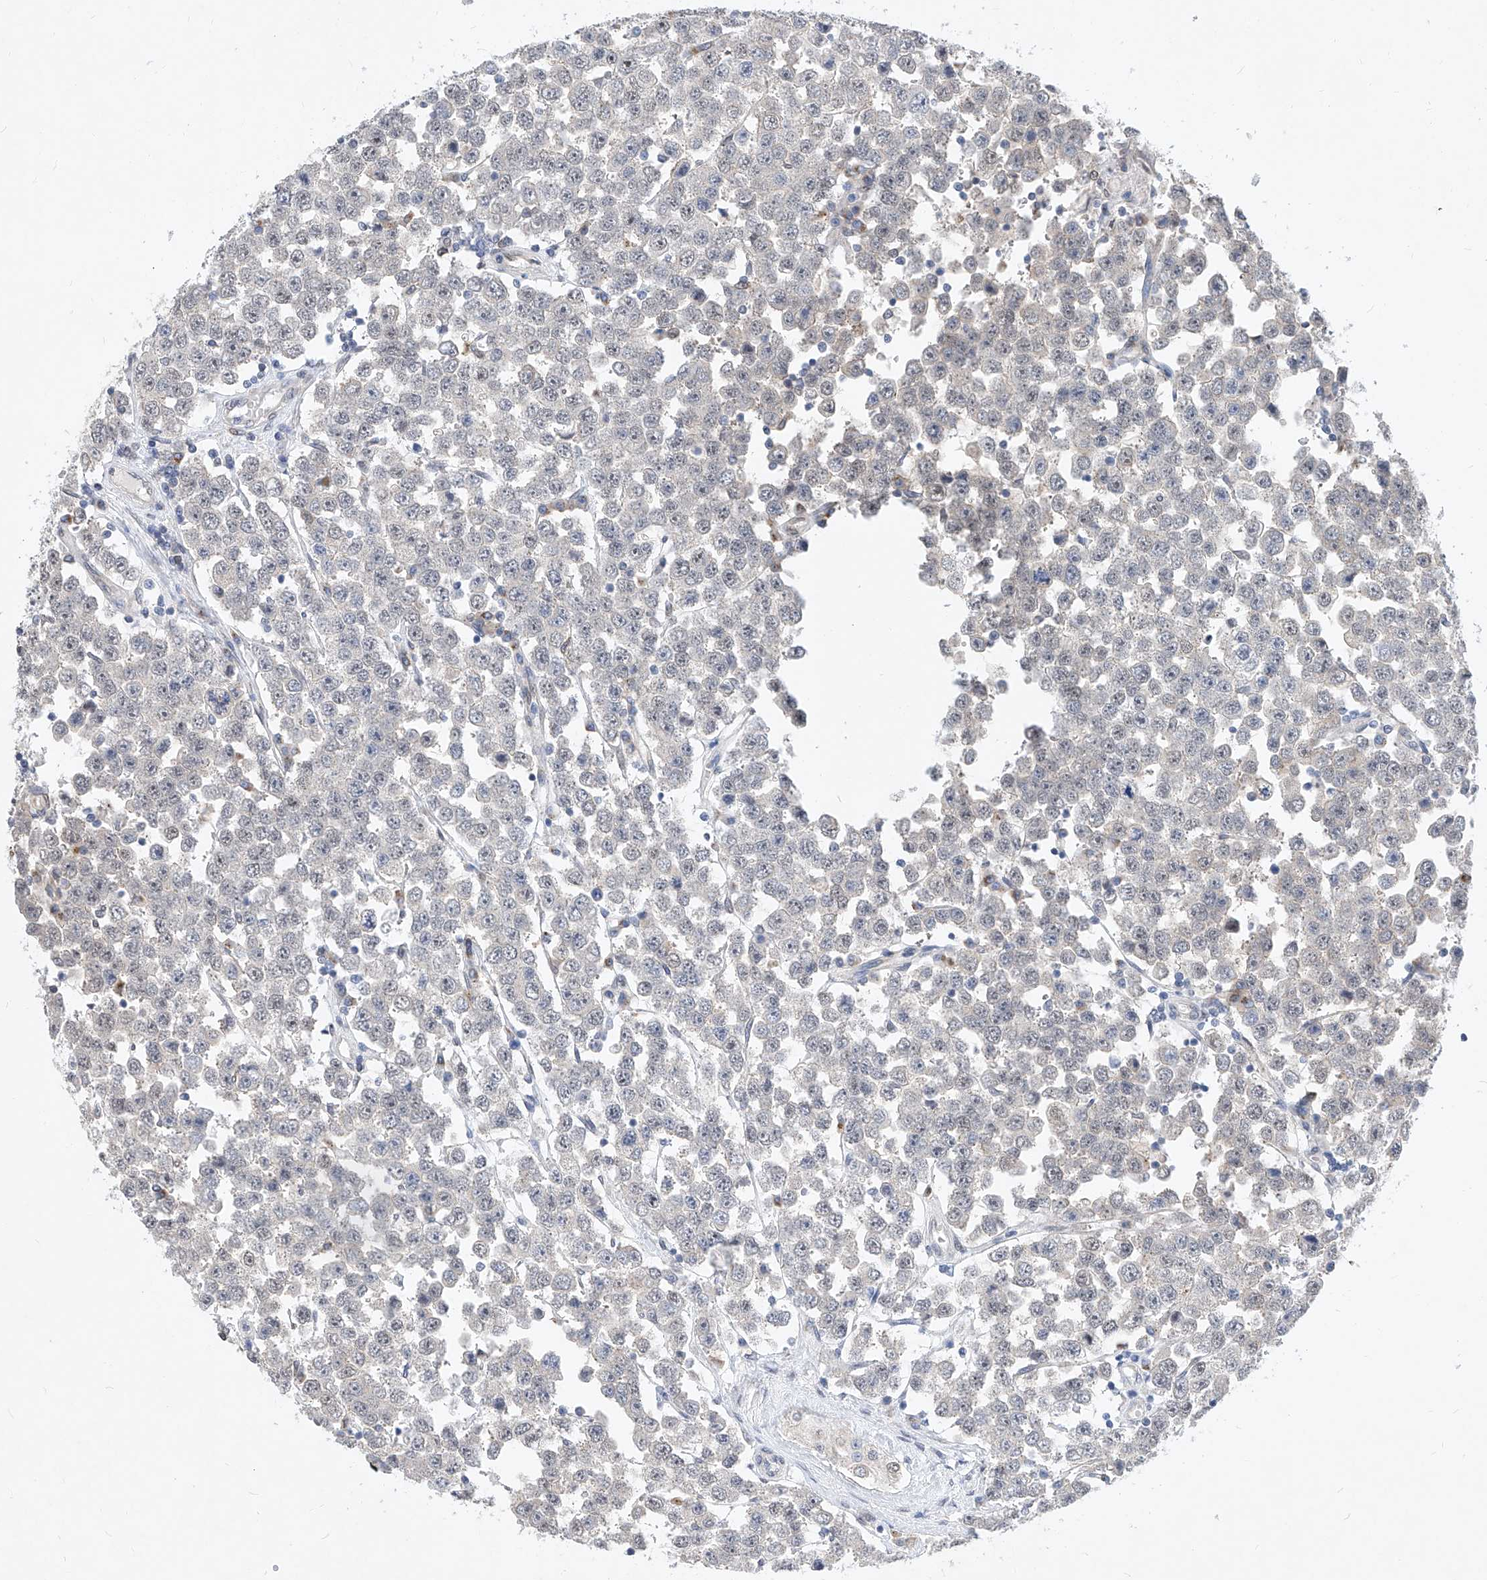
{"staining": {"intensity": "negative", "quantity": "none", "location": "none"}, "tissue": "testis cancer", "cell_type": "Tumor cells", "image_type": "cancer", "snomed": [{"axis": "morphology", "description": "Seminoma, NOS"}, {"axis": "topography", "description": "Testis"}], "caption": "Immunohistochemistry (IHC) of human testis seminoma shows no positivity in tumor cells. (Stains: DAB IHC with hematoxylin counter stain, Microscopy: brightfield microscopy at high magnification).", "gene": "MX2", "patient": {"sex": "male", "age": 28}}